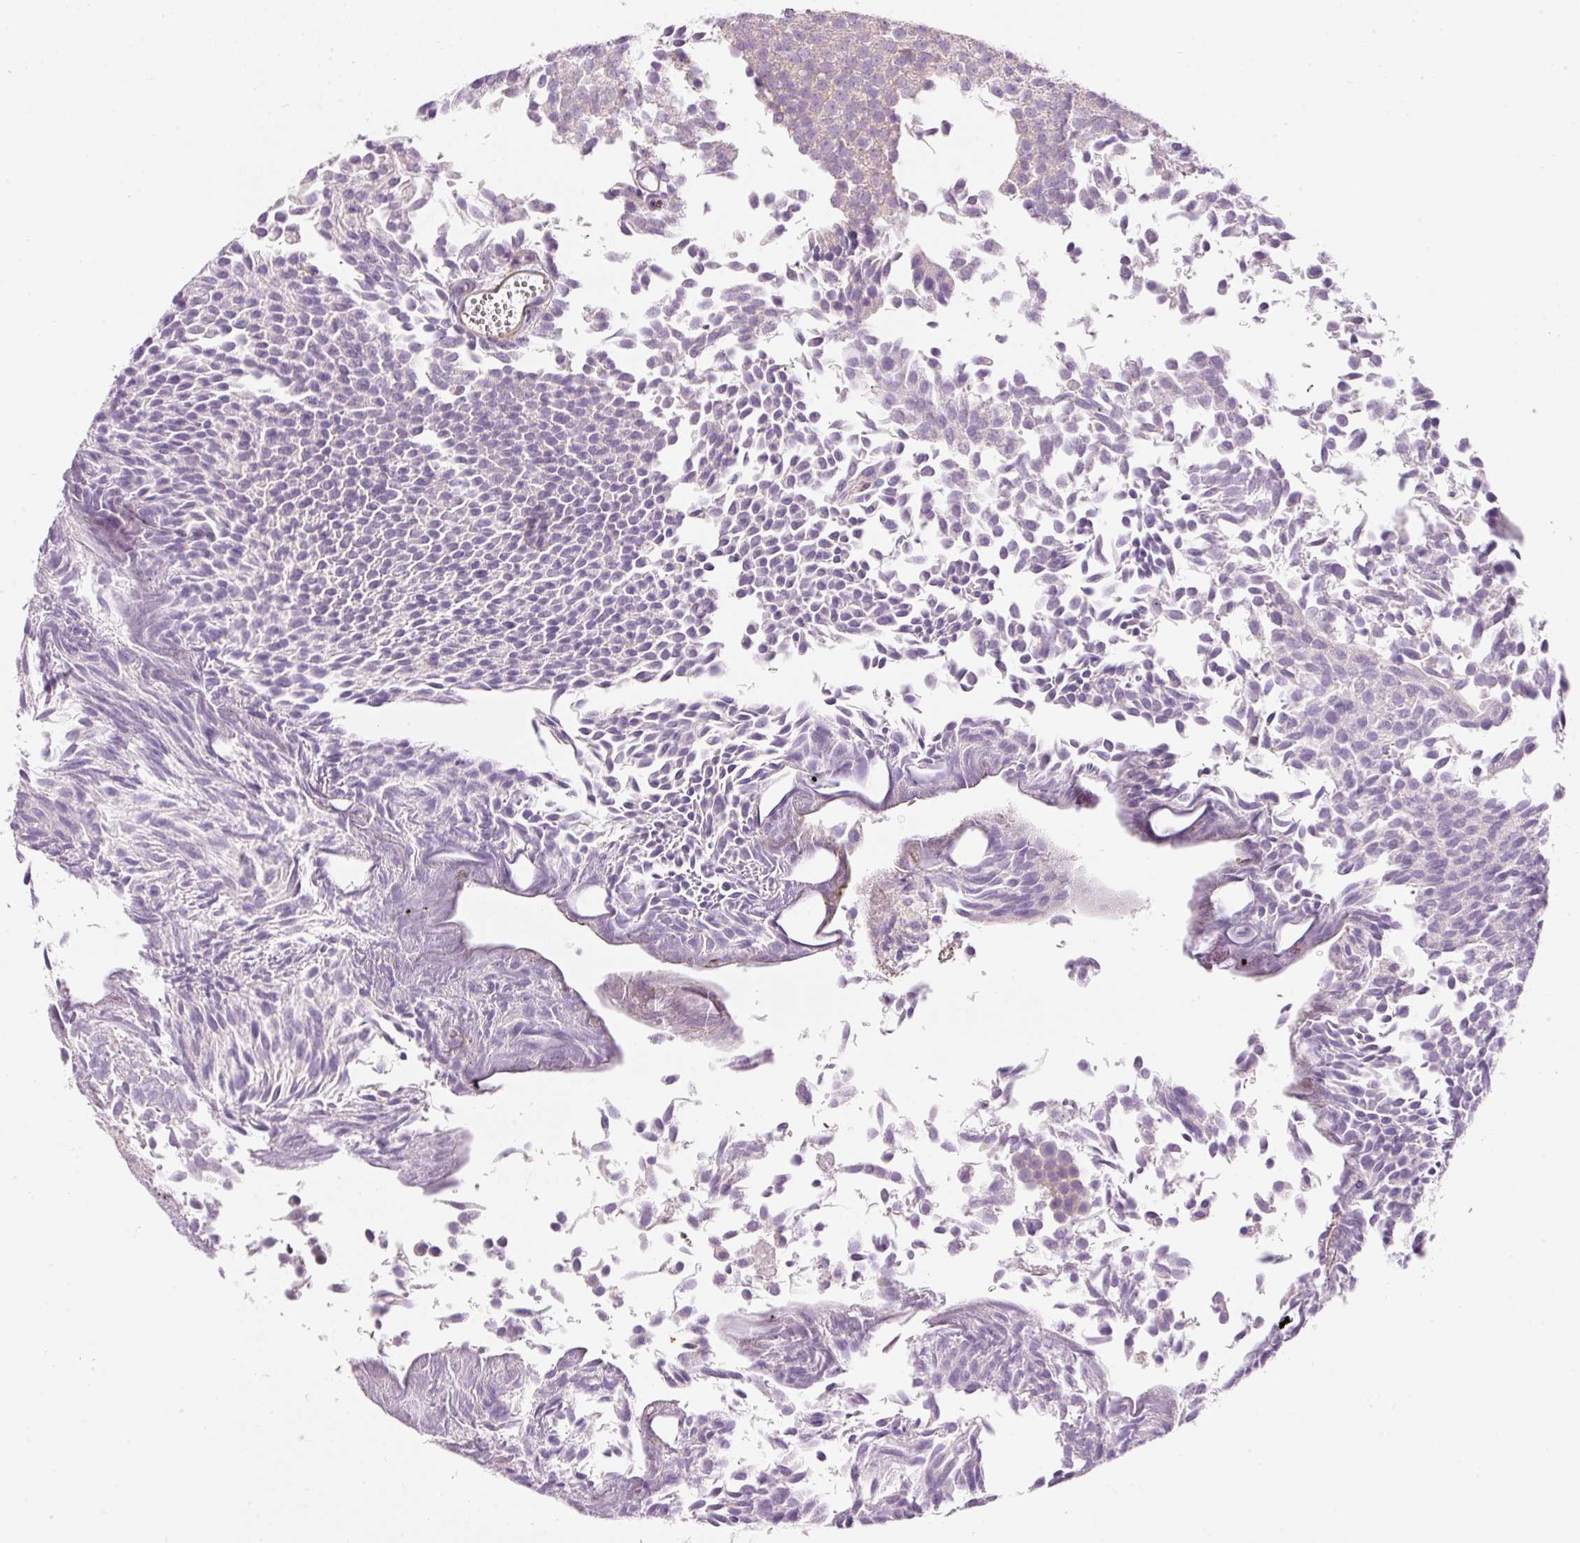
{"staining": {"intensity": "weak", "quantity": "<25%", "location": "cytoplasmic/membranous"}, "tissue": "urothelial cancer", "cell_type": "Tumor cells", "image_type": "cancer", "snomed": [{"axis": "morphology", "description": "Urothelial carcinoma, Low grade"}, {"axis": "topography", "description": "Urinary bladder"}], "caption": "The photomicrograph exhibits no significant staining in tumor cells of urothelial cancer.", "gene": "MAP3K3", "patient": {"sex": "female", "age": 79}}